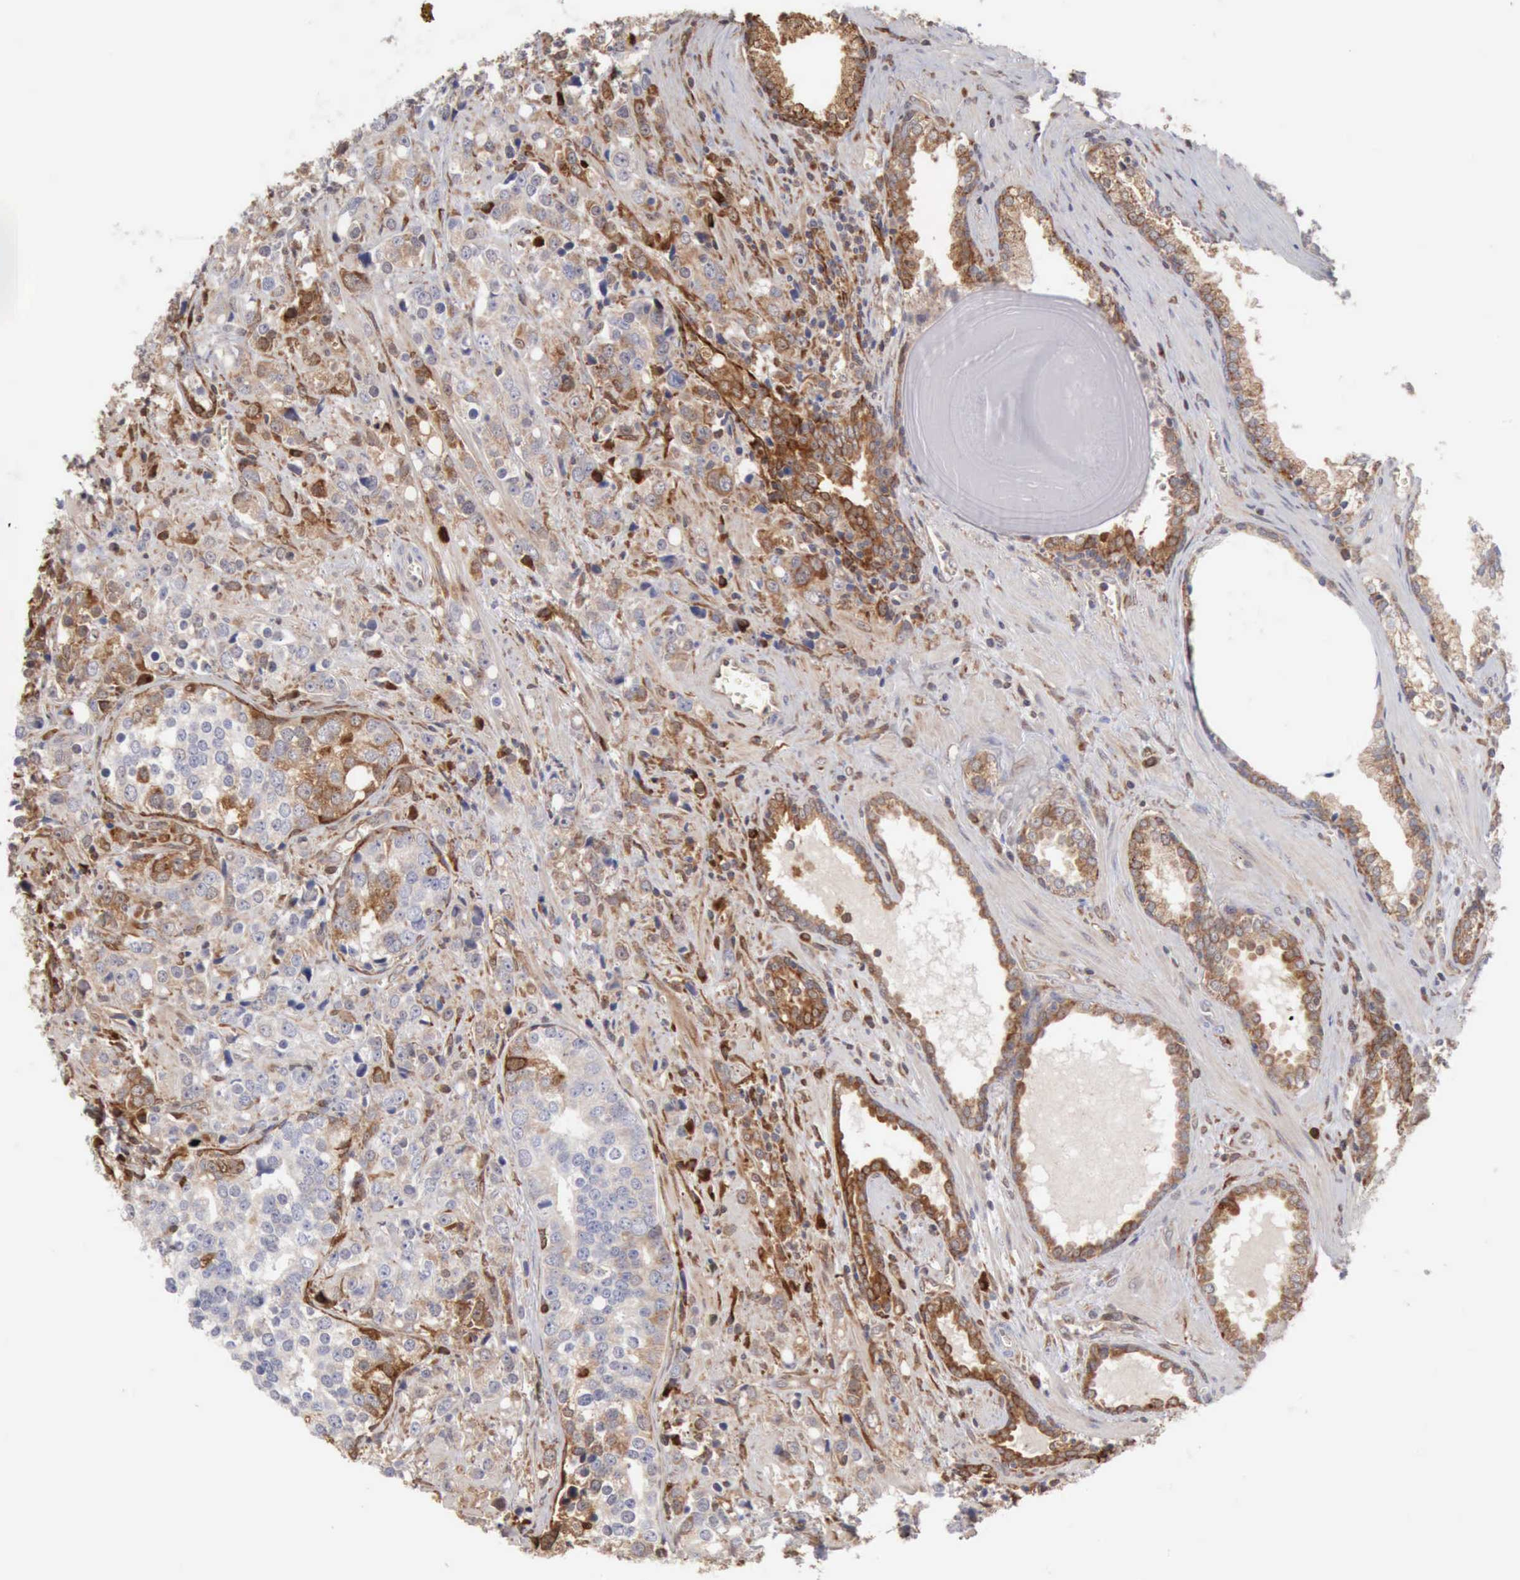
{"staining": {"intensity": "moderate", "quantity": ">75%", "location": "cytoplasmic/membranous"}, "tissue": "prostate cancer", "cell_type": "Tumor cells", "image_type": "cancer", "snomed": [{"axis": "morphology", "description": "Adenocarcinoma, High grade"}, {"axis": "topography", "description": "Prostate"}], "caption": "IHC of high-grade adenocarcinoma (prostate) exhibits medium levels of moderate cytoplasmic/membranous positivity in approximately >75% of tumor cells.", "gene": "APOL2", "patient": {"sex": "male", "age": 71}}